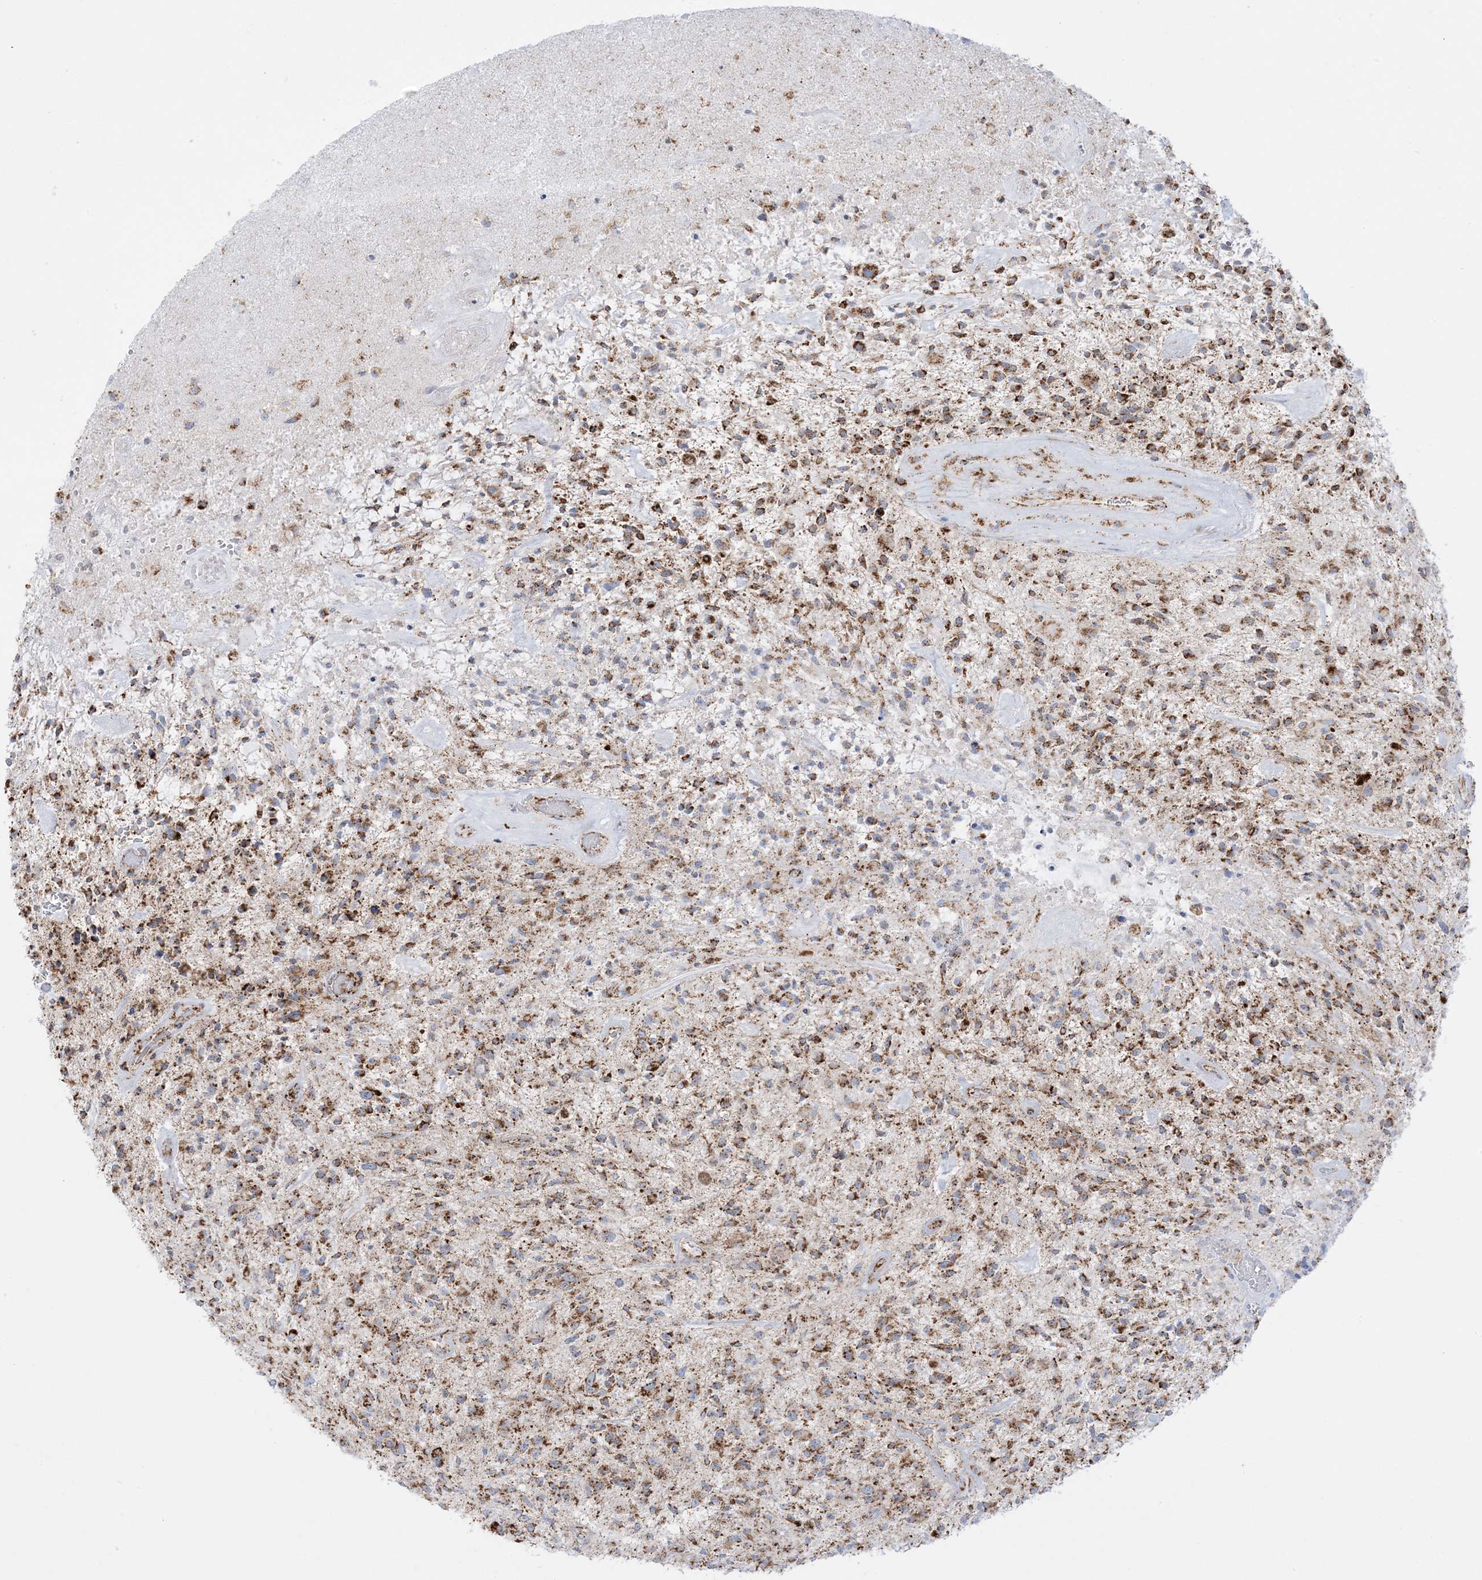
{"staining": {"intensity": "moderate", "quantity": ">75%", "location": "cytoplasmic/membranous"}, "tissue": "glioma", "cell_type": "Tumor cells", "image_type": "cancer", "snomed": [{"axis": "morphology", "description": "Glioma, malignant, High grade"}, {"axis": "topography", "description": "Brain"}], "caption": "Tumor cells exhibit medium levels of moderate cytoplasmic/membranous expression in about >75% of cells in human glioma.", "gene": "MRPS36", "patient": {"sex": "male", "age": 47}}